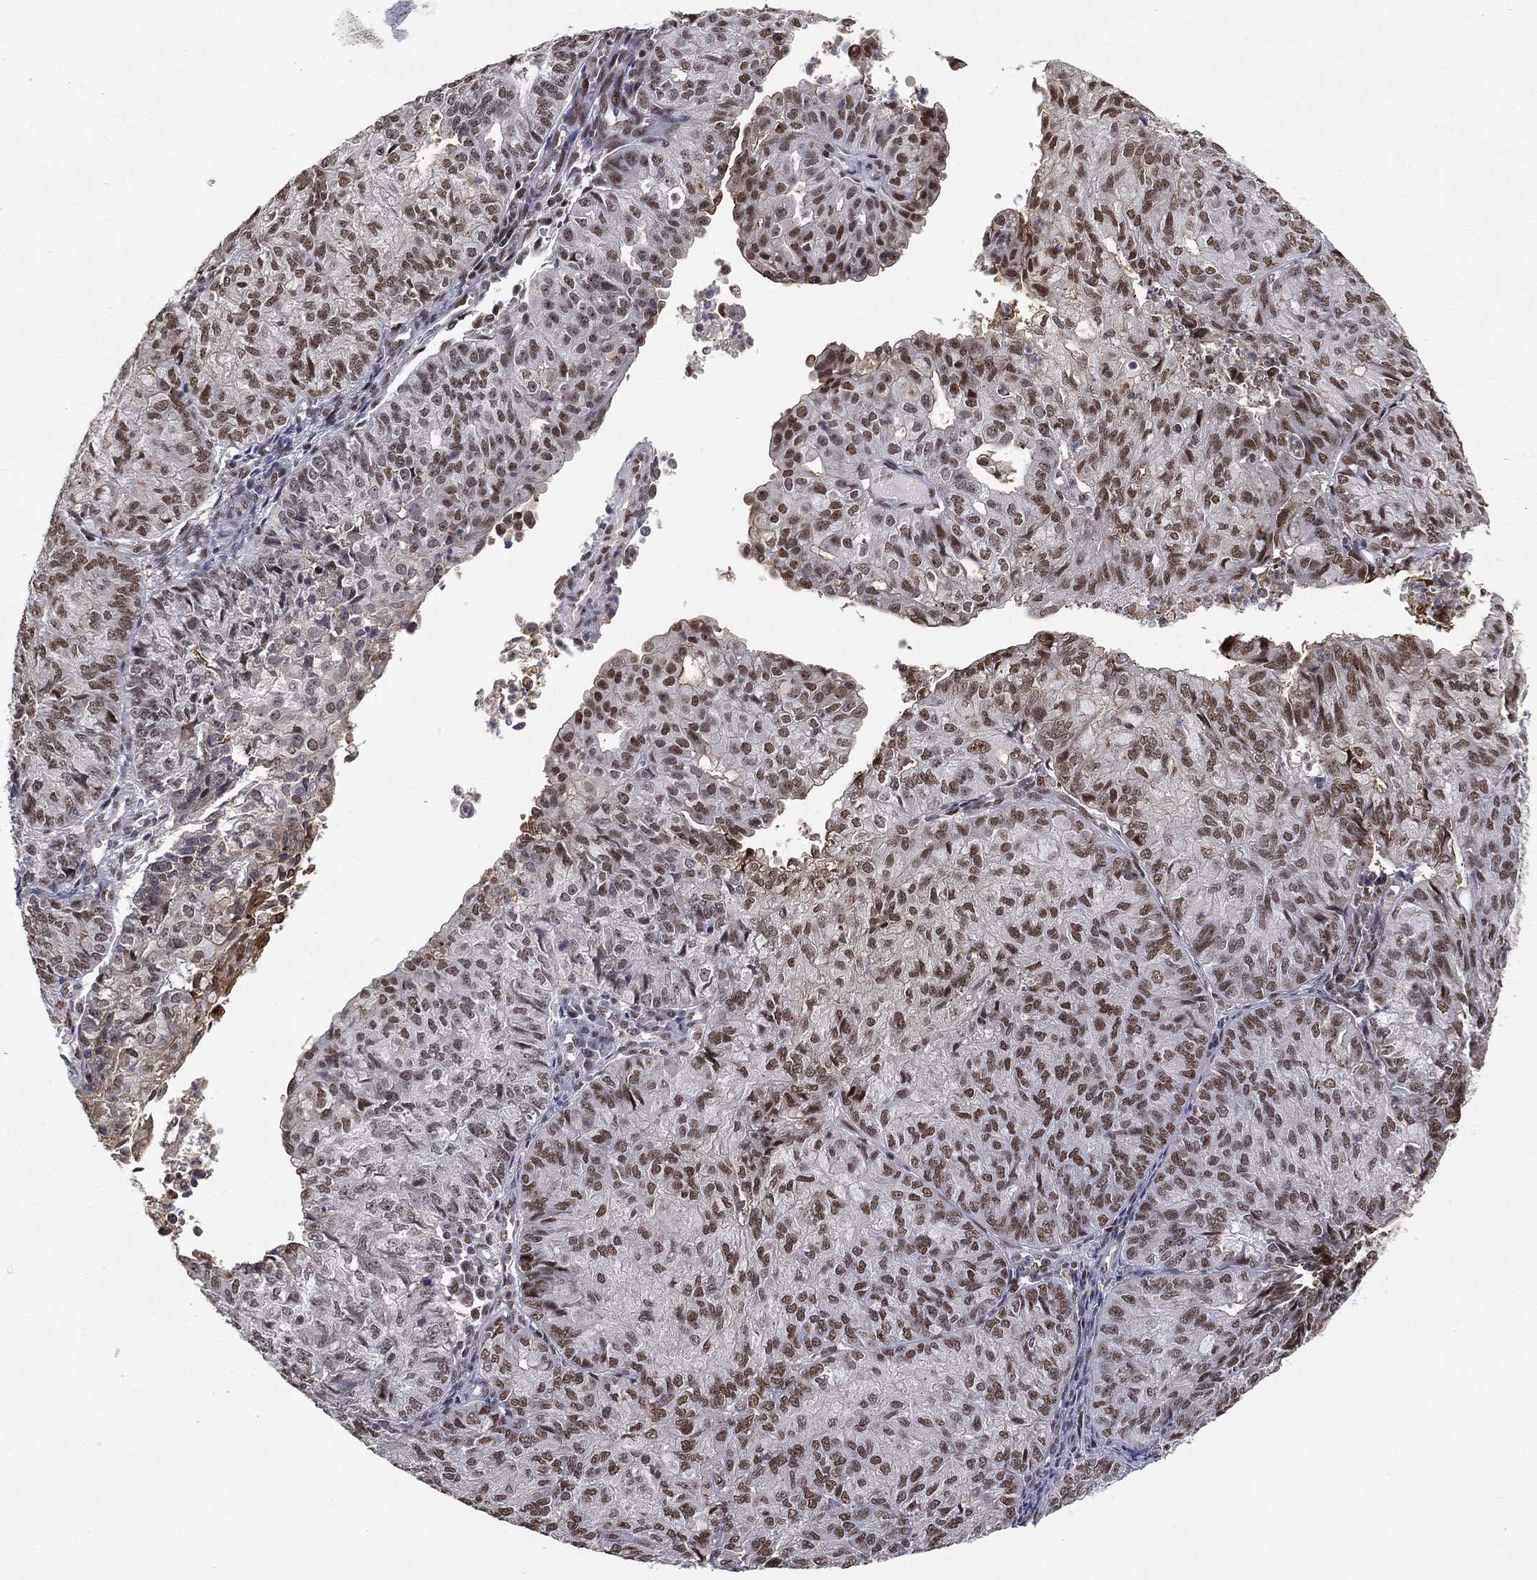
{"staining": {"intensity": "moderate", "quantity": "25%-75%", "location": "nuclear"}, "tissue": "endometrial cancer", "cell_type": "Tumor cells", "image_type": "cancer", "snomed": [{"axis": "morphology", "description": "Adenocarcinoma, NOS"}, {"axis": "topography", "description": "Endometrium"}], "caption": "An IHC micrograph of tumor tissue is shown. Protein staining in brown labels moderate nuclear positivity in endometrial cancer within tumor cells.", "gene": "GPALPP1", "patient": {"sex": "female", "age": 82}}